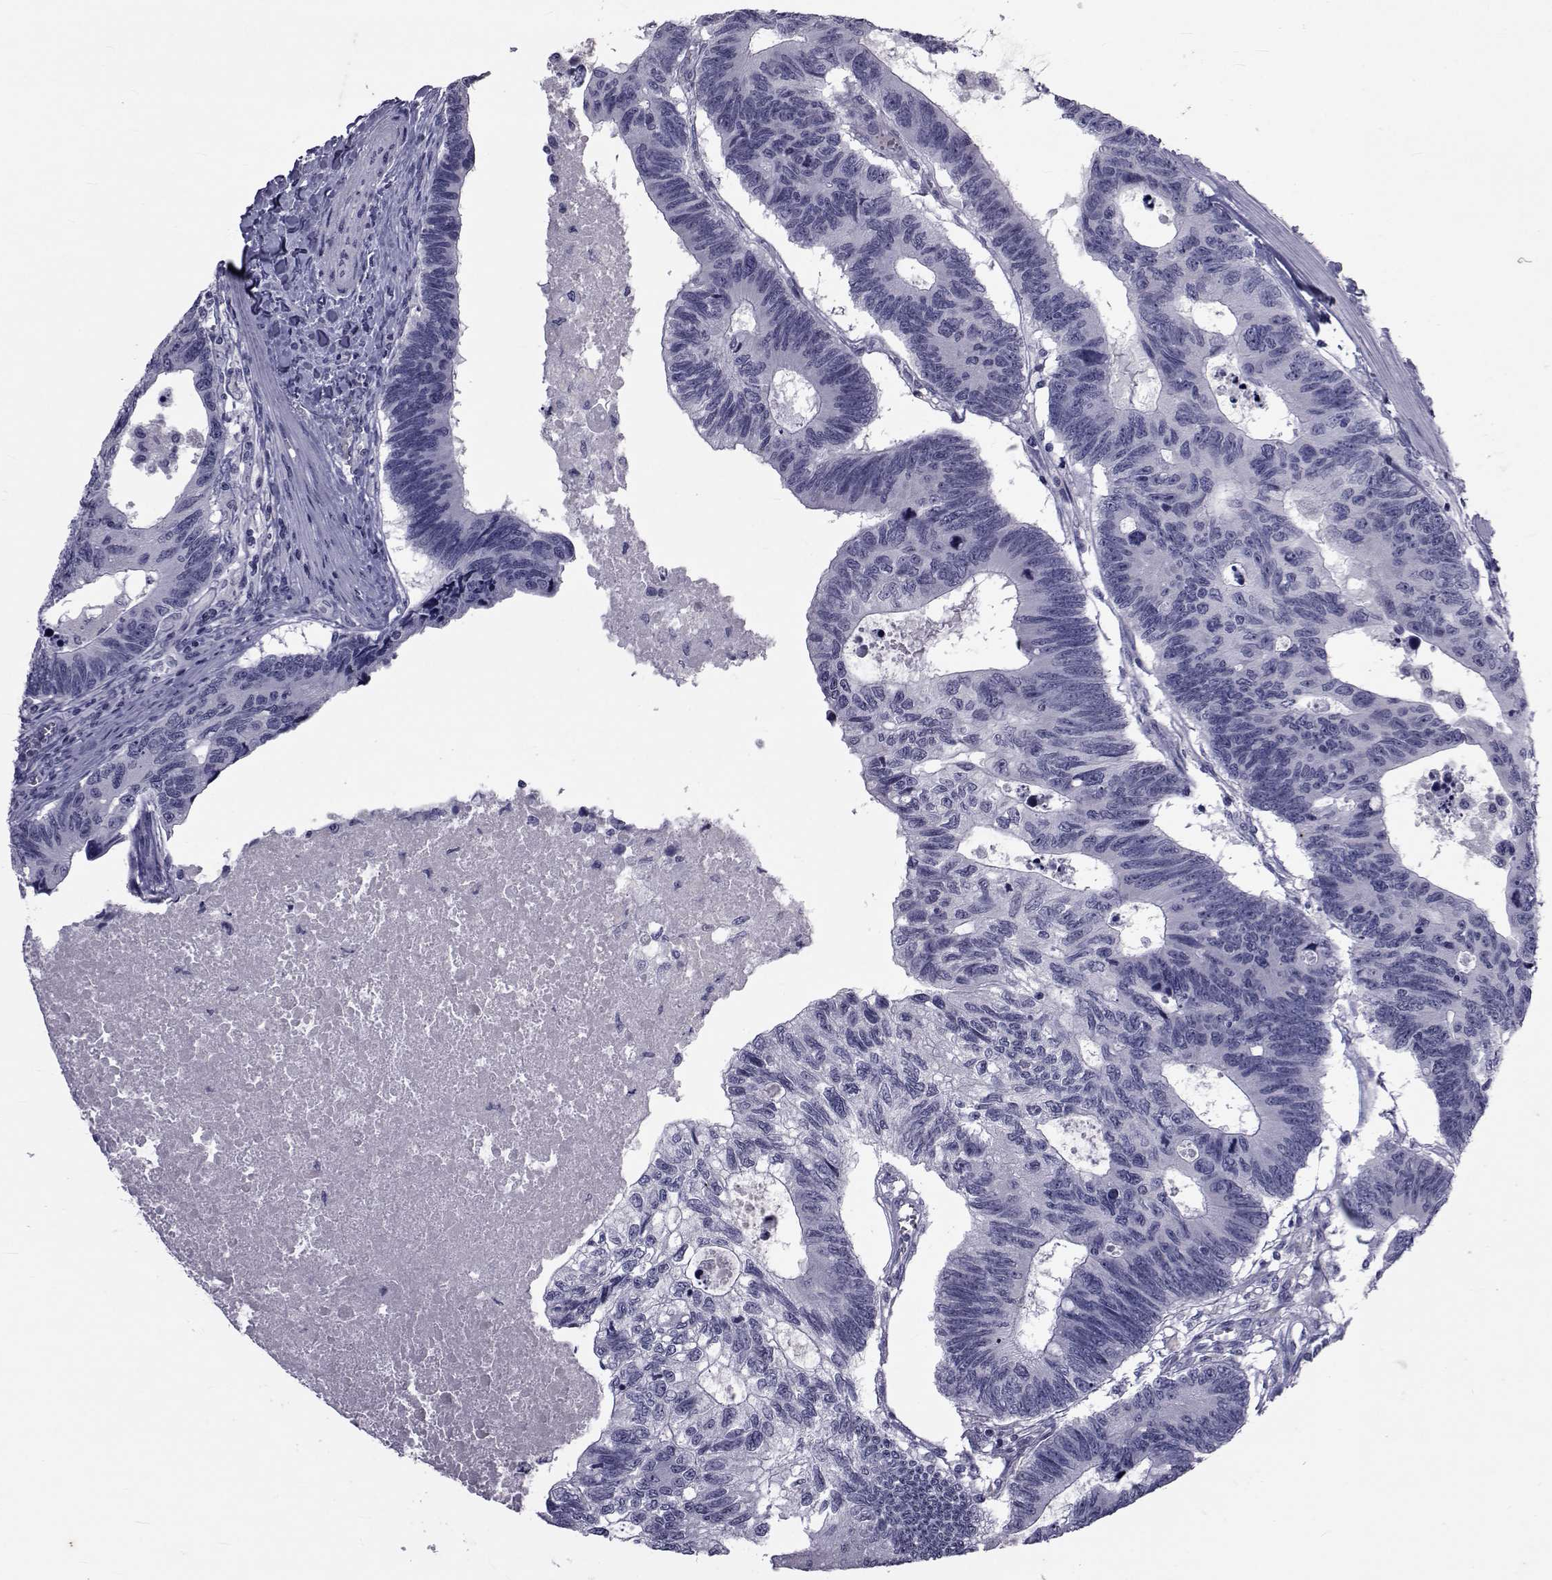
{"staining": {"intensity": "negative", "quantity": "none", "location": "none"}, "tissue": "colorectal cancer", "cell_type": "Tumor cells", "image_type": "cancer", "snomed": [{"axis": "morphology", "description": "Adenocarcinoma, NOS"}, {"axis": "topography", "description": "Colon"}], "caption": "This is an immunohistochemistry (IHC) photomicrograph of colorectal cancer. There is no positivity in tumor cells.", "gene": "PAX2", "patient": {"sex": "female", "age": 77}}